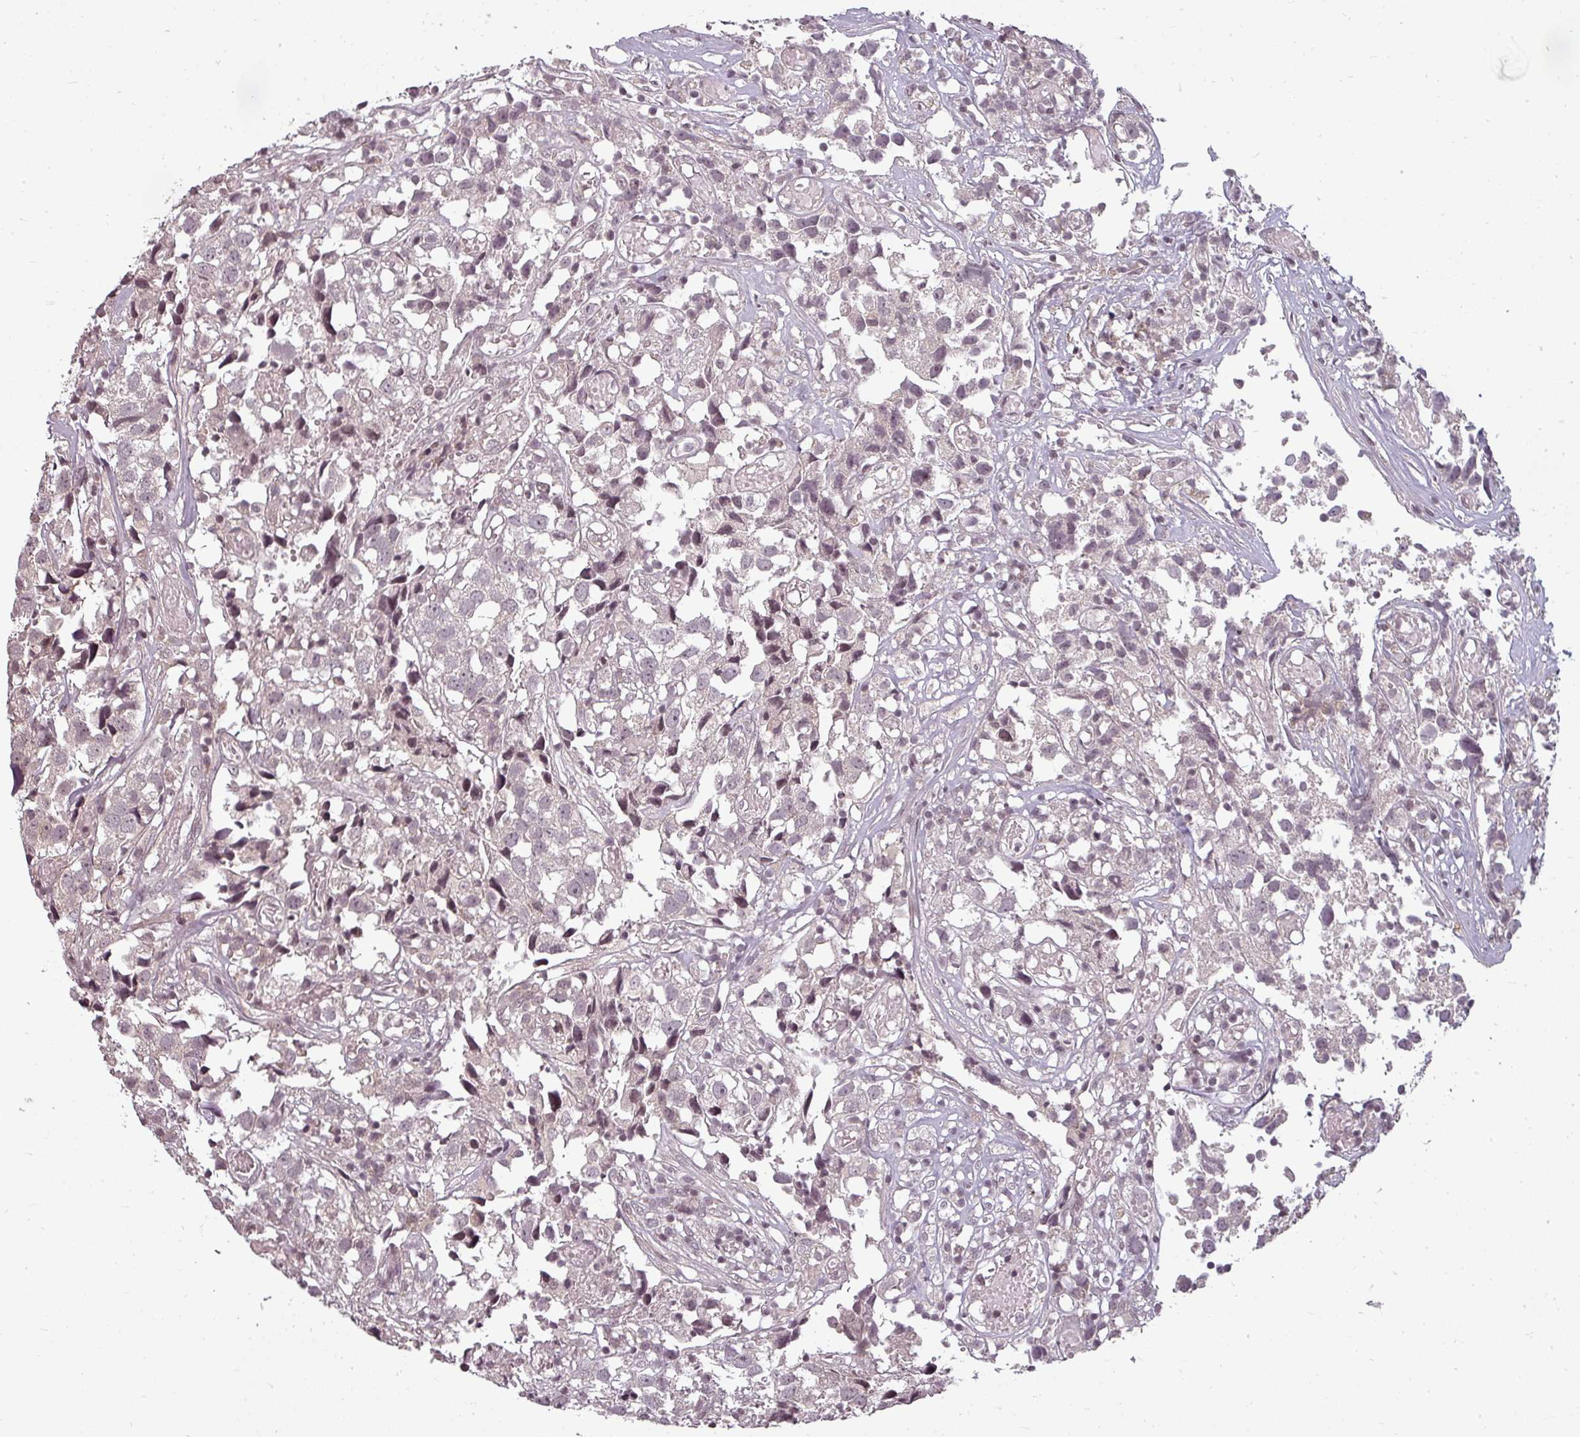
{"staining": {"intensity": "negative", "quantity": "none", "location": "none"}, "tissue": "urothelial cancer", "cell_type": "Tumor cells", "image_type": "cancer", "snomed": [{"axis": "morphology", "description": "Urothelial carcinoma, High grade"}, {"axis": "topography", "description": "Urinary bladder"}], "caption": "Tumor cells are negative for protein expression in human urothelial cancer.", "gene": "CLIC1", "patient": {"sex": "female", "age": 75}}